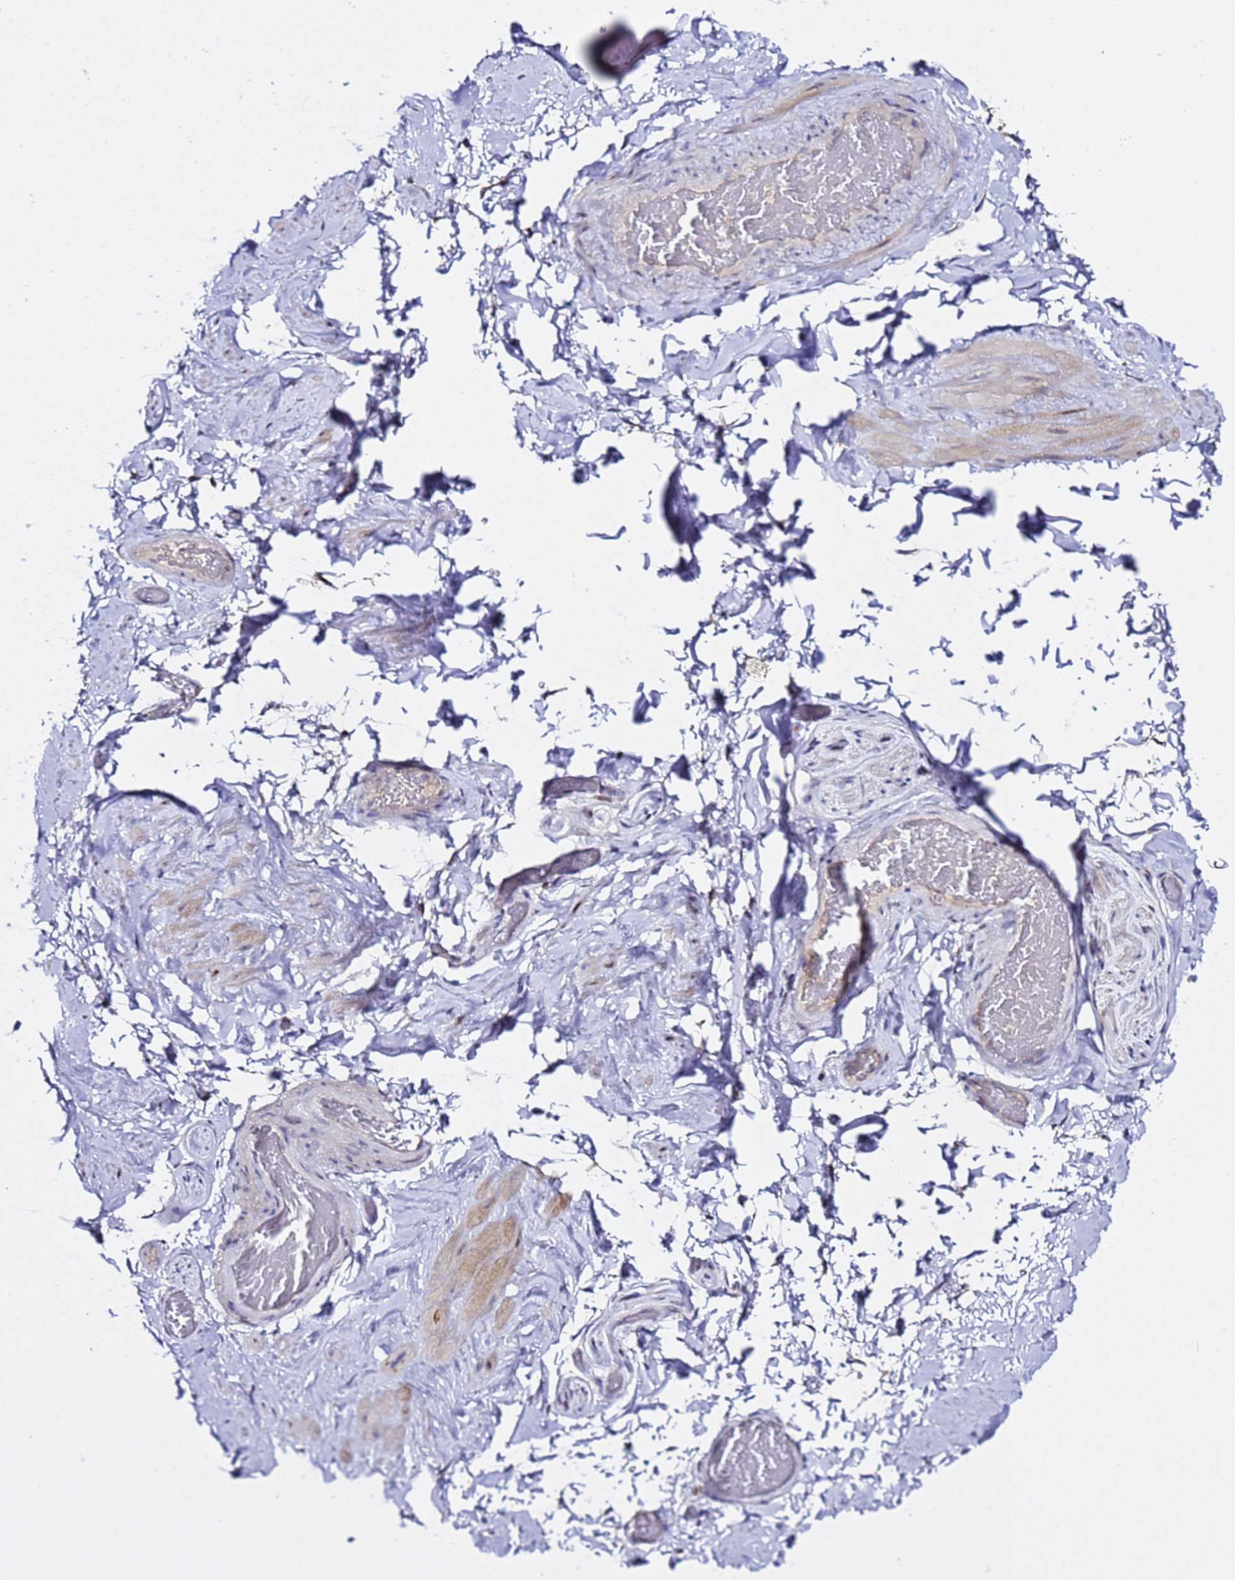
{"staining": {"intensity": "weak", "quantity": "<25%", "location": "cytoplasmic/membranous"}, "tissue": "adipose tissue", "cell_type": "Adipocytes", "image_type": "normal", "snomed": [{"axis": "morphology", "description": "Normal tissue, NOS"}, {"axis": "topography", "description": "Soft tissue"}, {"axis": "topography", "description": "Vascular tissue"}], "caption": "IHC image of normal human adipose tissue stained for a protein (brown), which demonstrates no expression in adipocytes. The staining was performed using DAB (3,3'-diaminobenzidine) to visualize the protein expression in brown, while the nuclei were stained in blue with hematoxylin (Magnification: 20x).", "gene": "ALG3", "patient": {"sex": "male", "age": 41}}